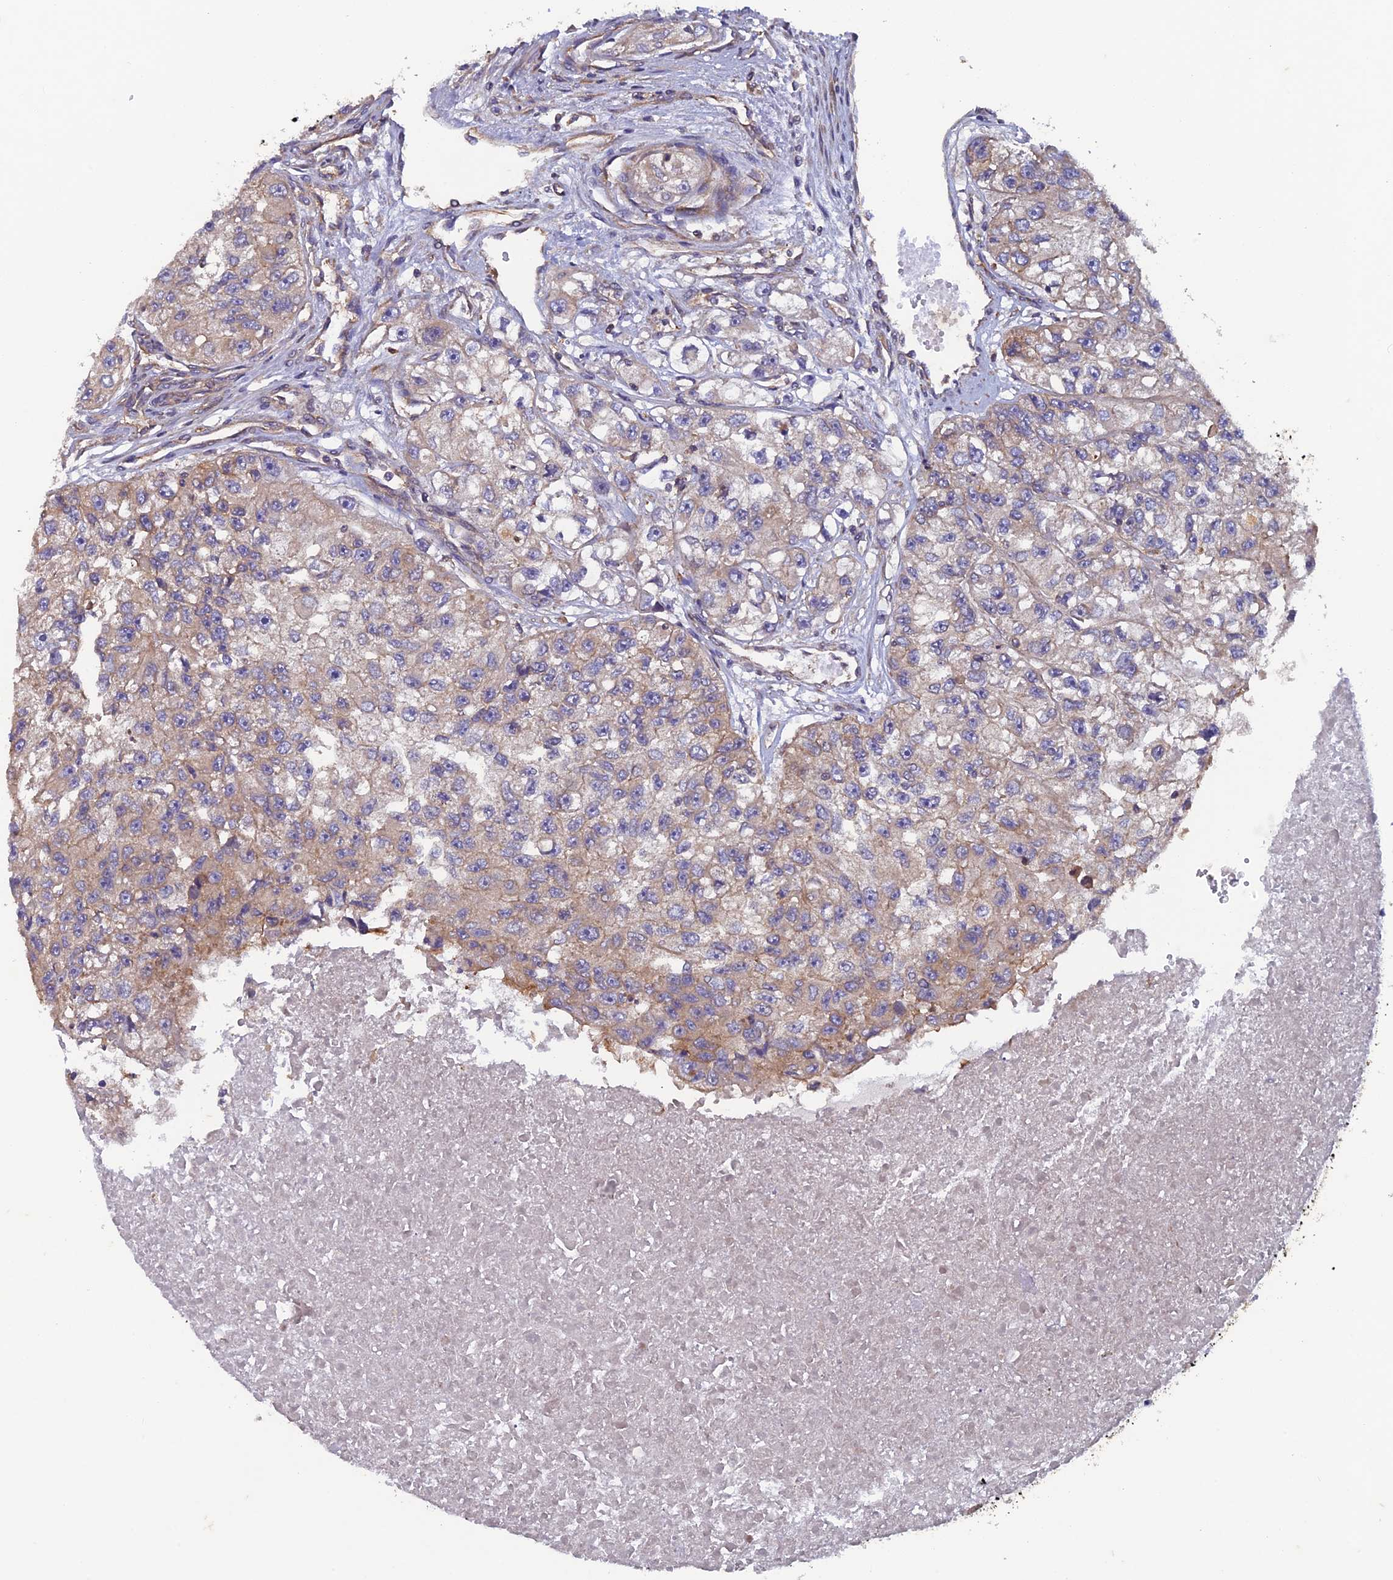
{"staining": {"intensity": "moderate", "quantity": ">75%", "location": "cytoplasmic/membranous"}, "tissue": "renal cancer", "cell_type": "Tumor cells", "image_type": "cancer", "snomed": [{"axis": "morphology", "description": "Adenocarcinoma, NOS"}, {"axis": "topography", "description": "Kidney"}], "caption": "Protein analysis of renal cancer tissue exhibits moderate cytoplasmic/membranous staining in approximately >75% of tumor cells. The staining was performed using DAB, with brown indicating positive protein expression. Nuclei are stained blue with hematoxylin.", "gene": "NCAPG", "patient": {"sex": "male", "age": 63}}